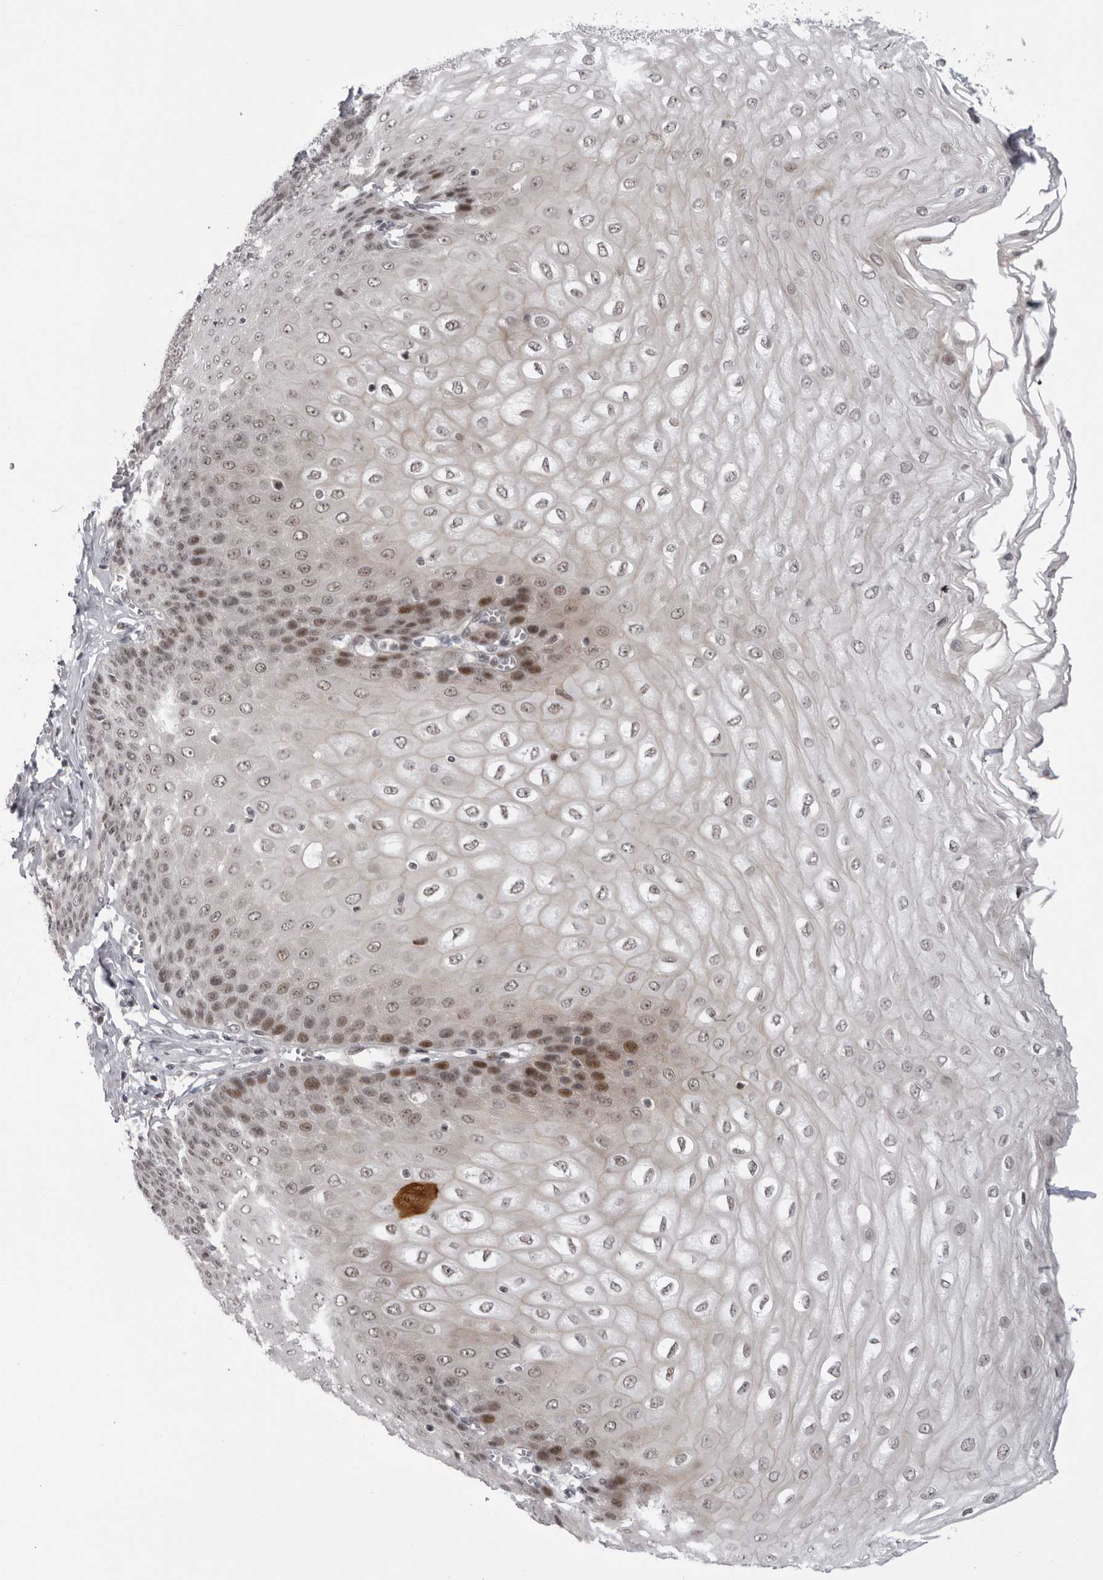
{"staining": {"intensity": "moderate", "quantity": "25%-75%", "location": "nuclear"}, "tissue": "esophagus", "cell_type": "Squamous epithelial cells", "image_type": "normal", "snomed": [{"axis": "morphology", "description": "Normal tissue, NOS"}, {"axis": "topography", "description": "Esophagus"}], "caption": "Benign esophagus demonstrates moderate nuclear positivity in about 25%-75% of squamous epithelial cells, visualized by immunohistochemistry. (DAB IHC, brown staining for protein, blue staining for nuclei).", "gene": "ALPK2", "patient": {"sex": "male", "age": 60}}